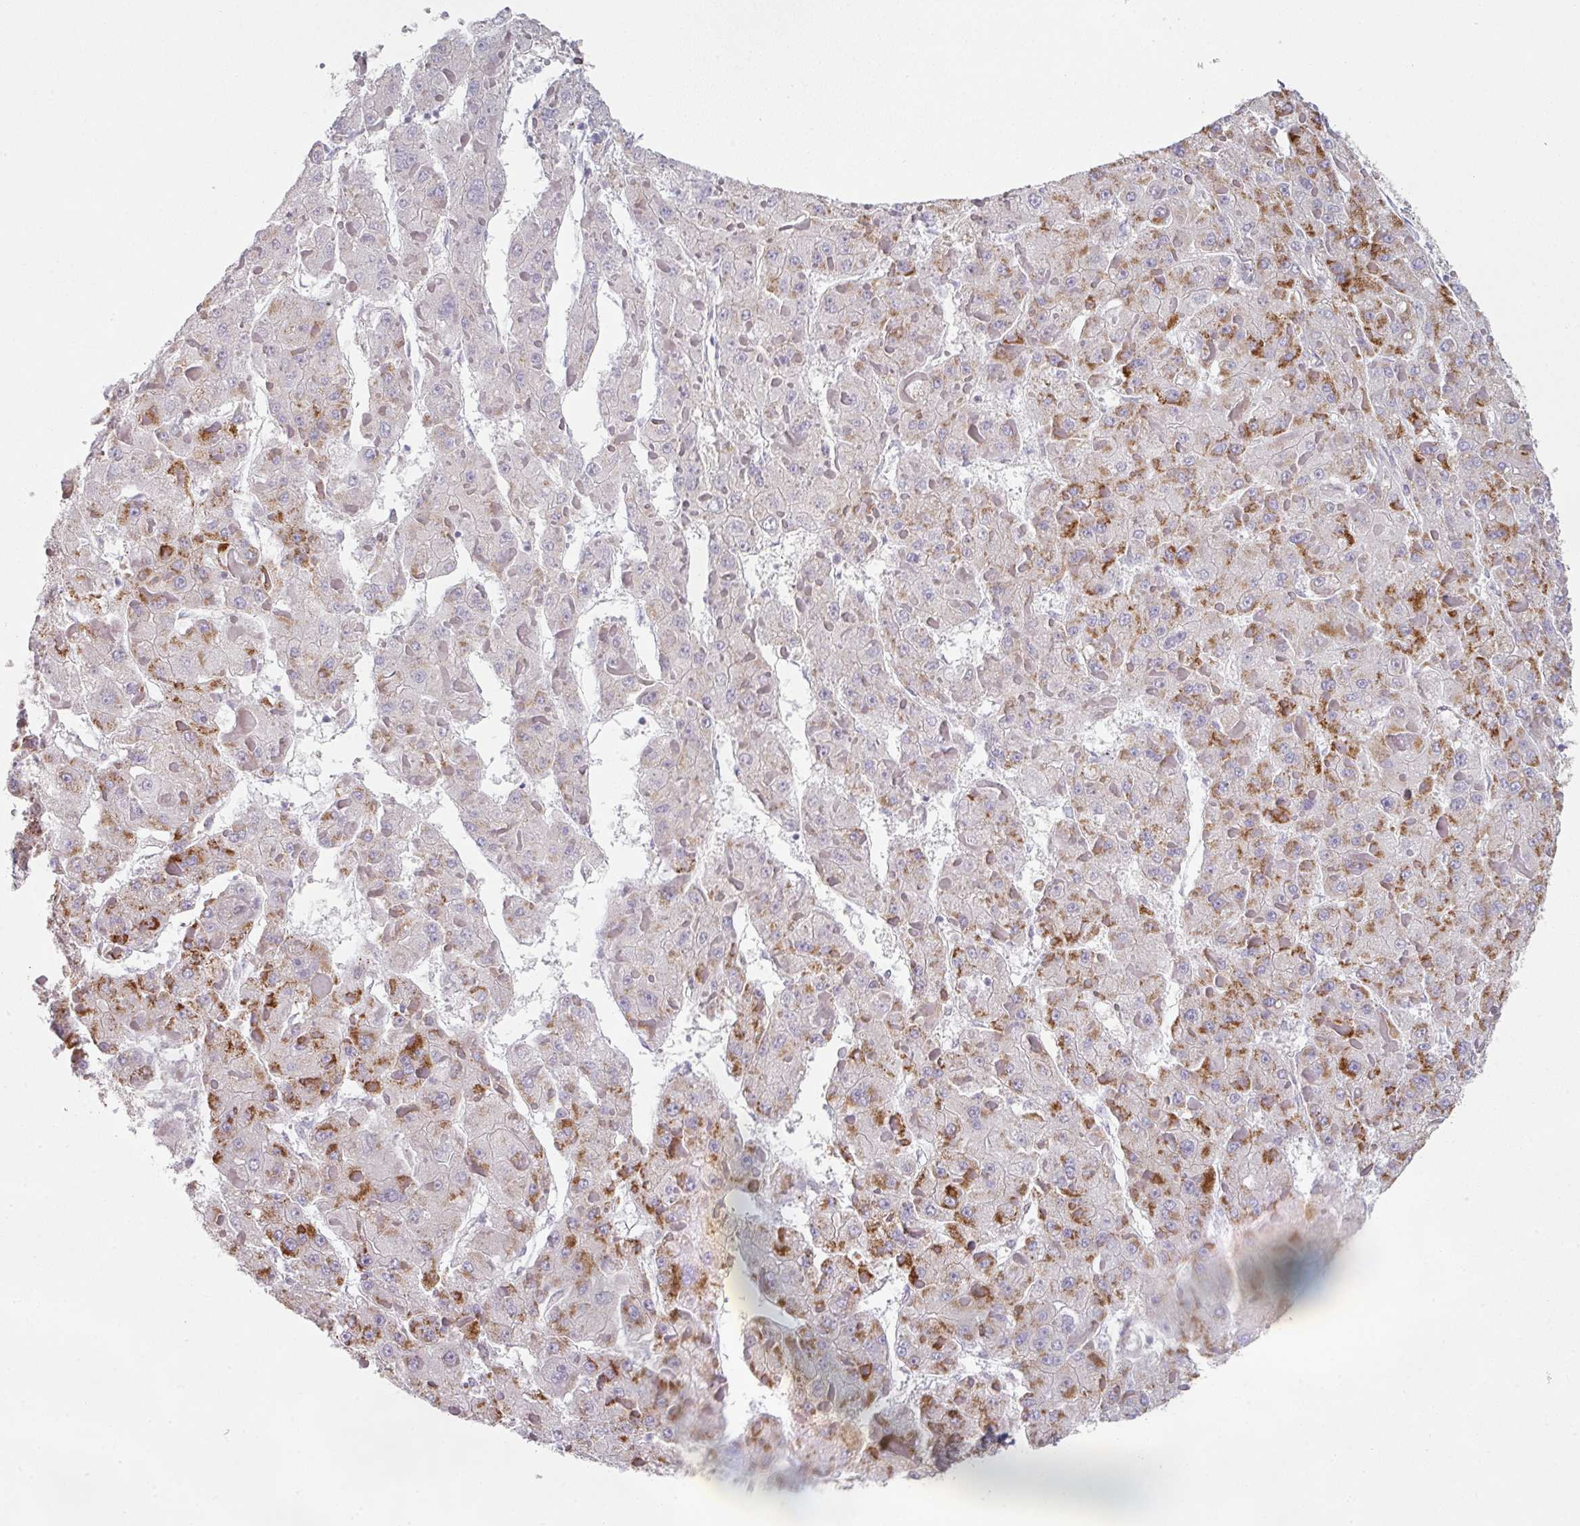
{"staining": {"intensity": "moderate", "quantity": "25%-75%", "location": "cytoplasmic/membranous"}, "tissue": "liver cancer", "cell_type": "Tumor cells", "image_type": "cancer", "snomed": [{"axis": "morphology", "description": "Carcinoma, Hepatocellular, NOS"}, {"axis": "topography", "description": "Liver"}], "caption": "IHC (DAB) staining of human liver cancer (hepatocellular carcinoma) shows moderate cytoplasmic/membranous protein positivity in approximately 25%-75% of tumor cells.", "gene": "CCDC85B", "patient": {"sex": "female", "age": 73}}